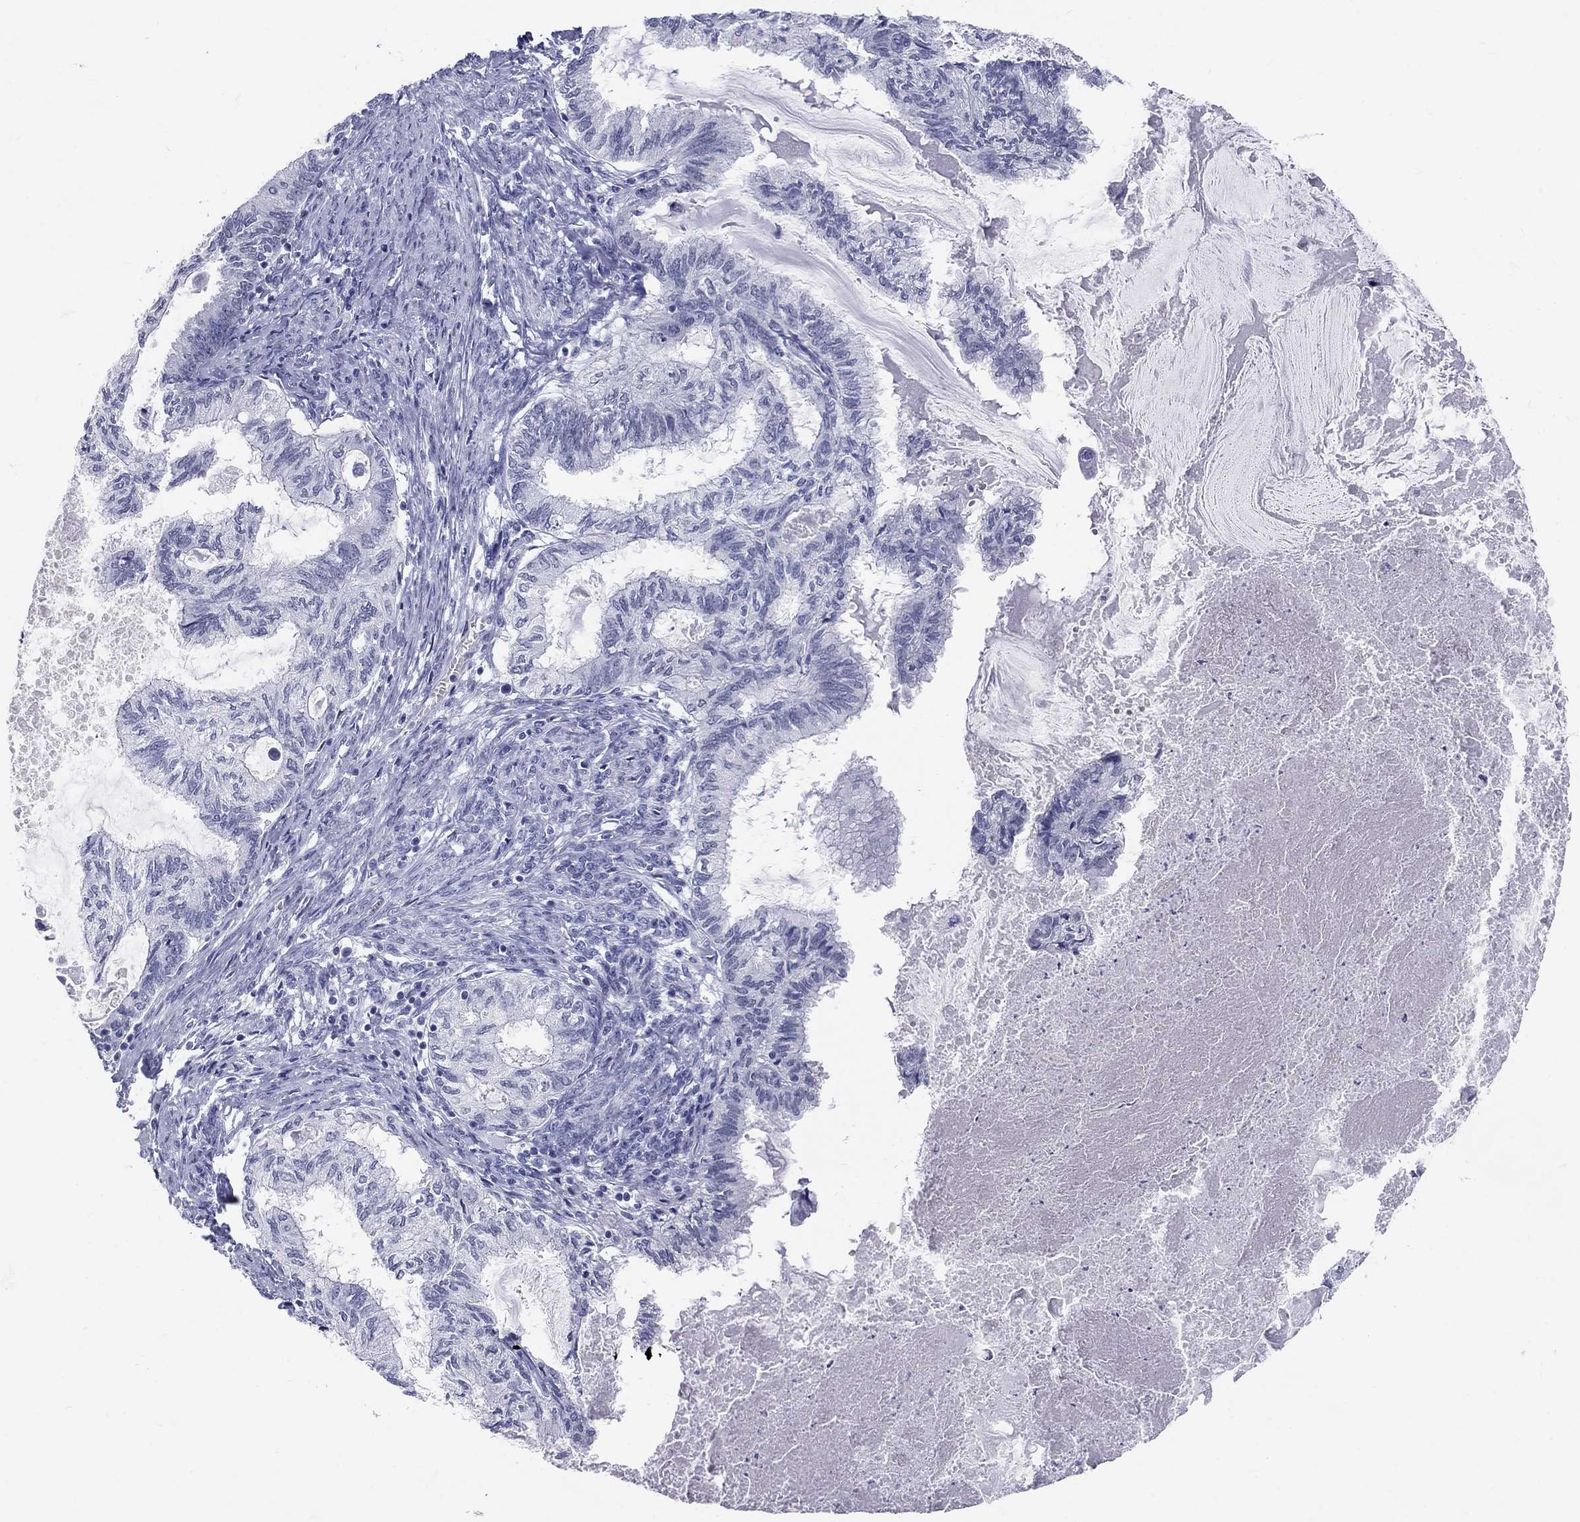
{"staining": {"intensity": "negative", "quantity": "none", "location": "none"}, "tissue": "endometrial cancer", "cell_type": "Tumor cells", "image_type": "cancer", "snomed": [{"axis": "morphology", "description": "Adenocarcinoma, NOS"}, {"axis": "topography", "description": "Endometrium"}], "caption": "Tumor cells are negative for protein expression in human endometrial adenocarcinoma.", "gene": "DMTN", "patient": {"sex": "female", "age": 86}}